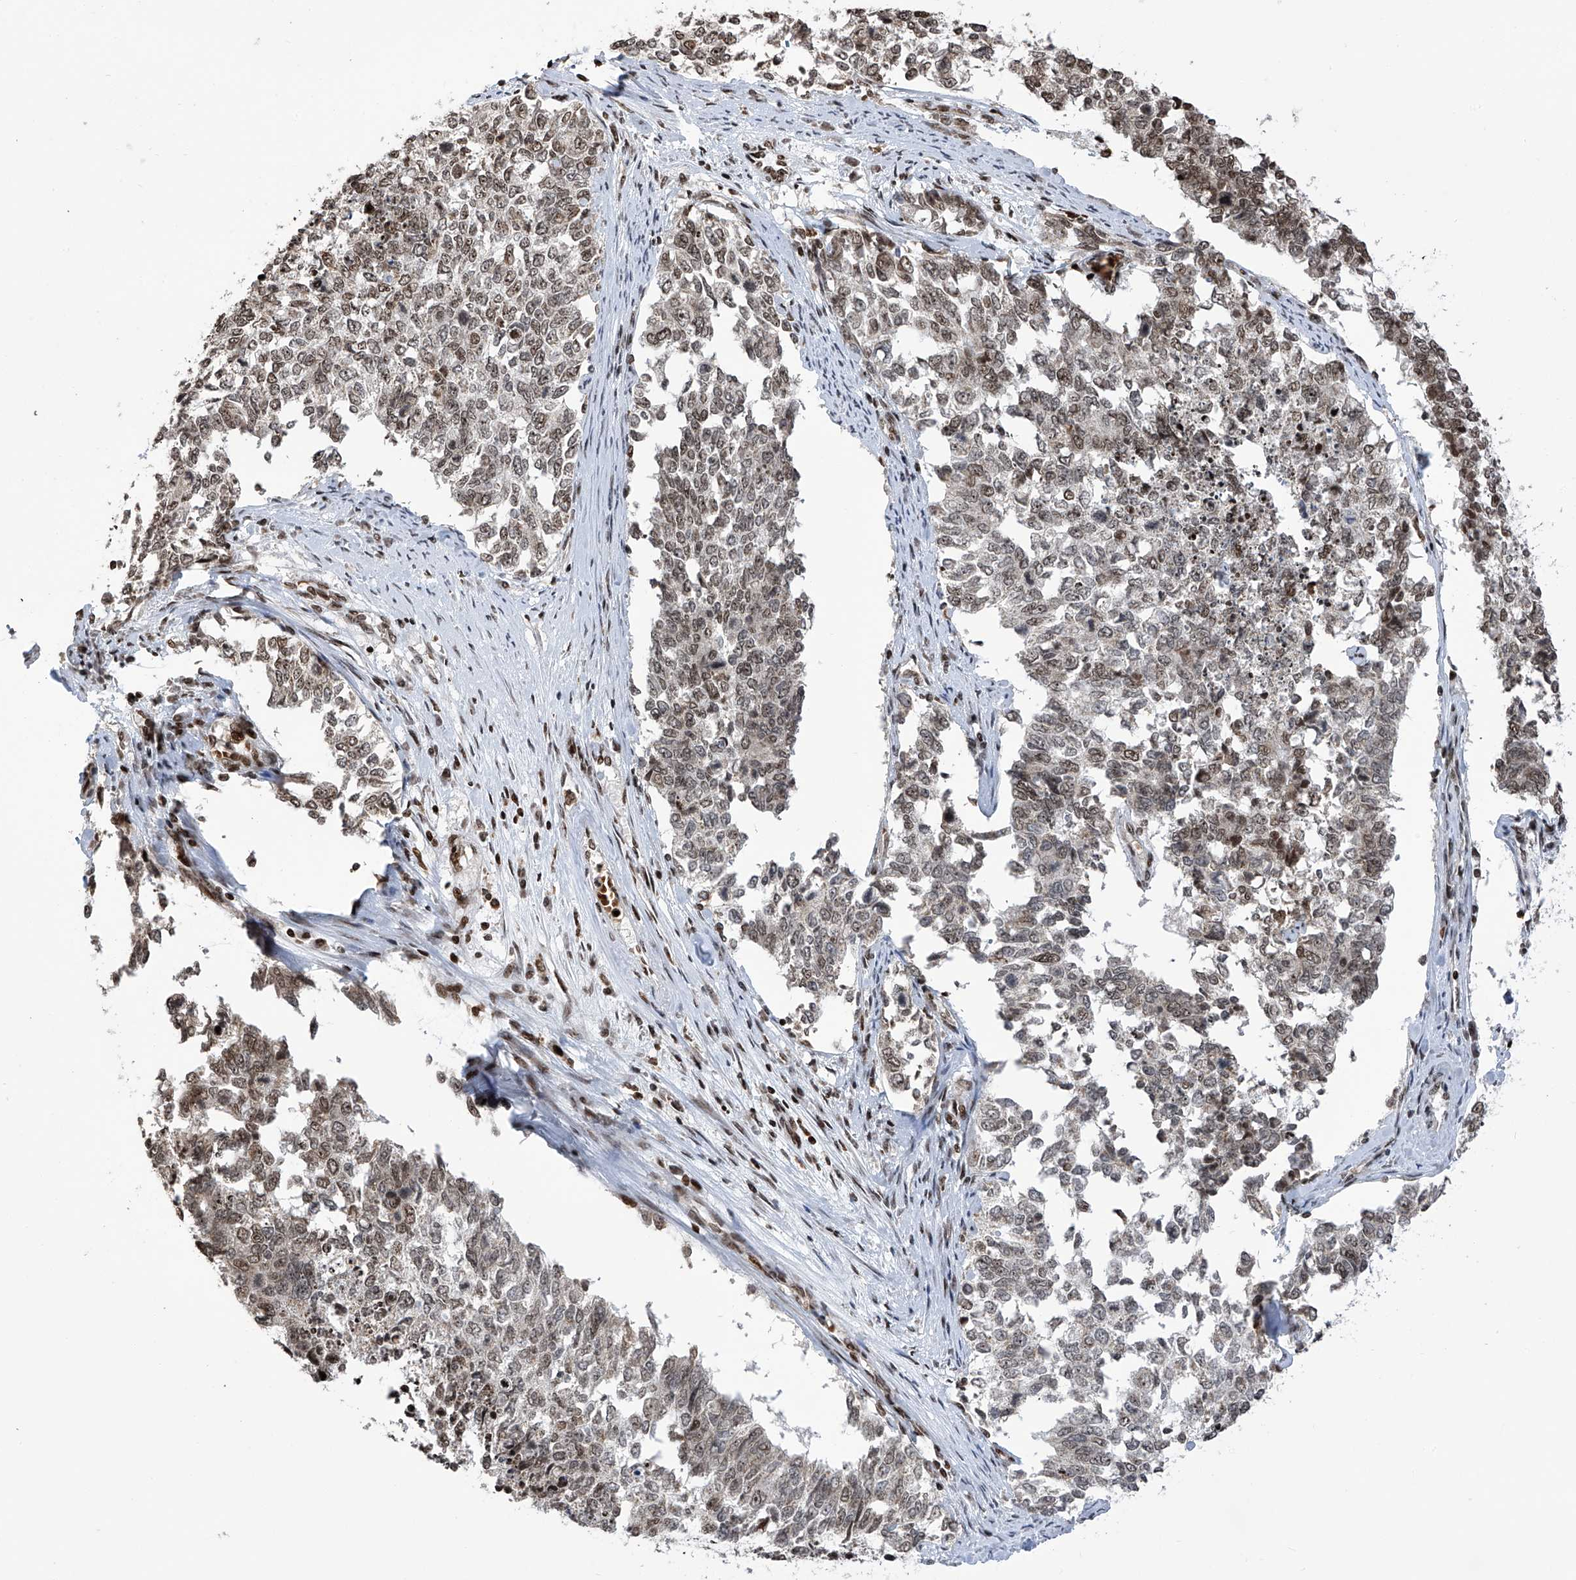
{"staining": {"intensity": "weak", "quantity": ">75%", "location": "nuclear"}, "tissue": "cervical cancer", "cell_type": "Tumor cells", "image_type": "cancer", "snomed": [{"axis": "morphology", "description": "Squamous cell carcinoma, NOS"}, {"axis": "topography", "description": "Cervix"}], "caption": "Cervical cancer (squamous cell carcinoma) stained with a brown dye shows weak nuclear positive expression in approximately >75% of tumor cells.", "gene": "PAK1IP1", "patient": {"sex": "female", "age": 63}}